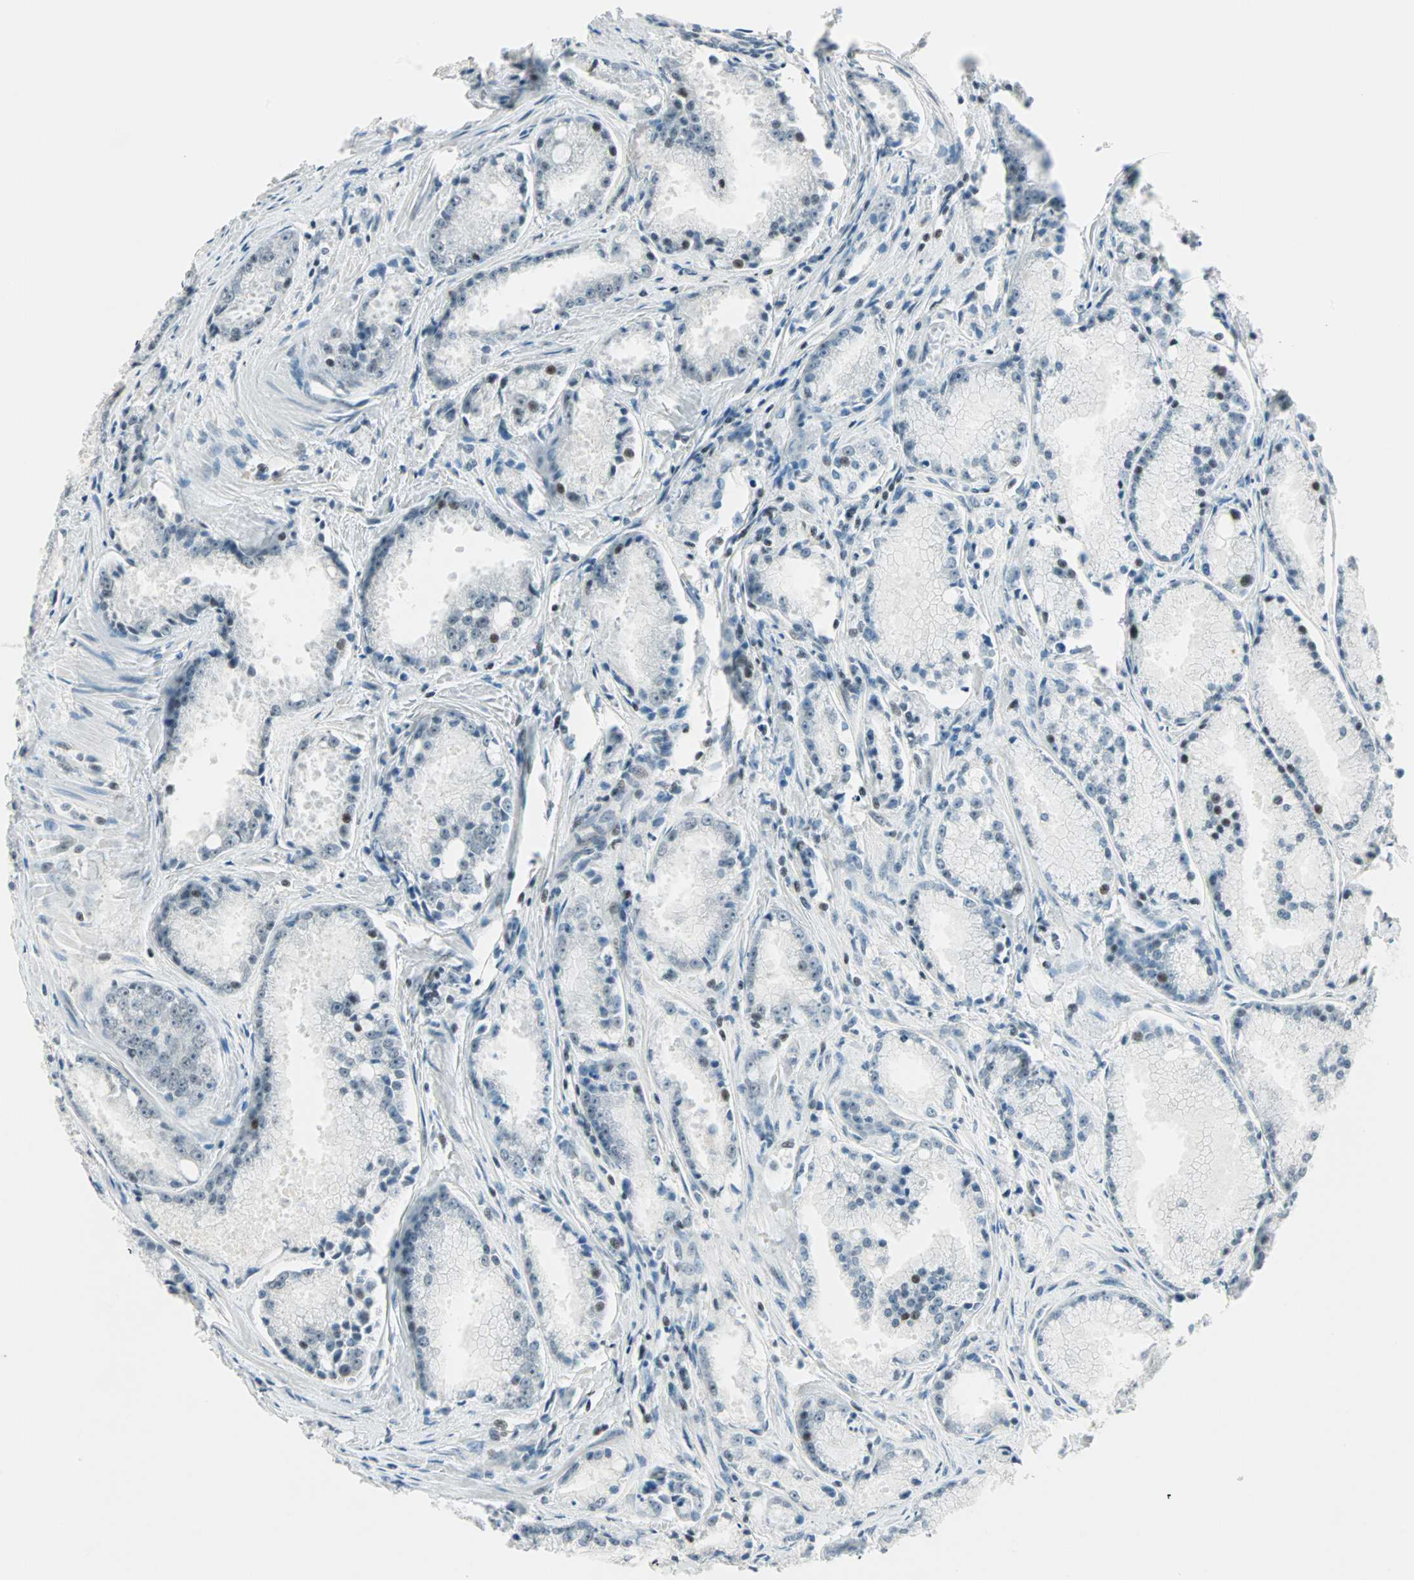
{"staining": {"intensity": "weak", "quantity": "<25%", "location": "nuclear"}, "tissue": "prostate cancer", "cell_type": "Tumor cells", "image_type": "cancer", "snomed": [{"axis": "morphology", "description": "Adenocarcinoma, Low grade"}, {"axis": "topography", "description": "Prostate"}], "caption": "IHC histopathology image of prostate low-grade adenocarcinoma stained for a protein (brown), which exhibits no staining in tumor cells.", "gene": "SIN3A", "patient": {"sex": "male", "age": 64}}